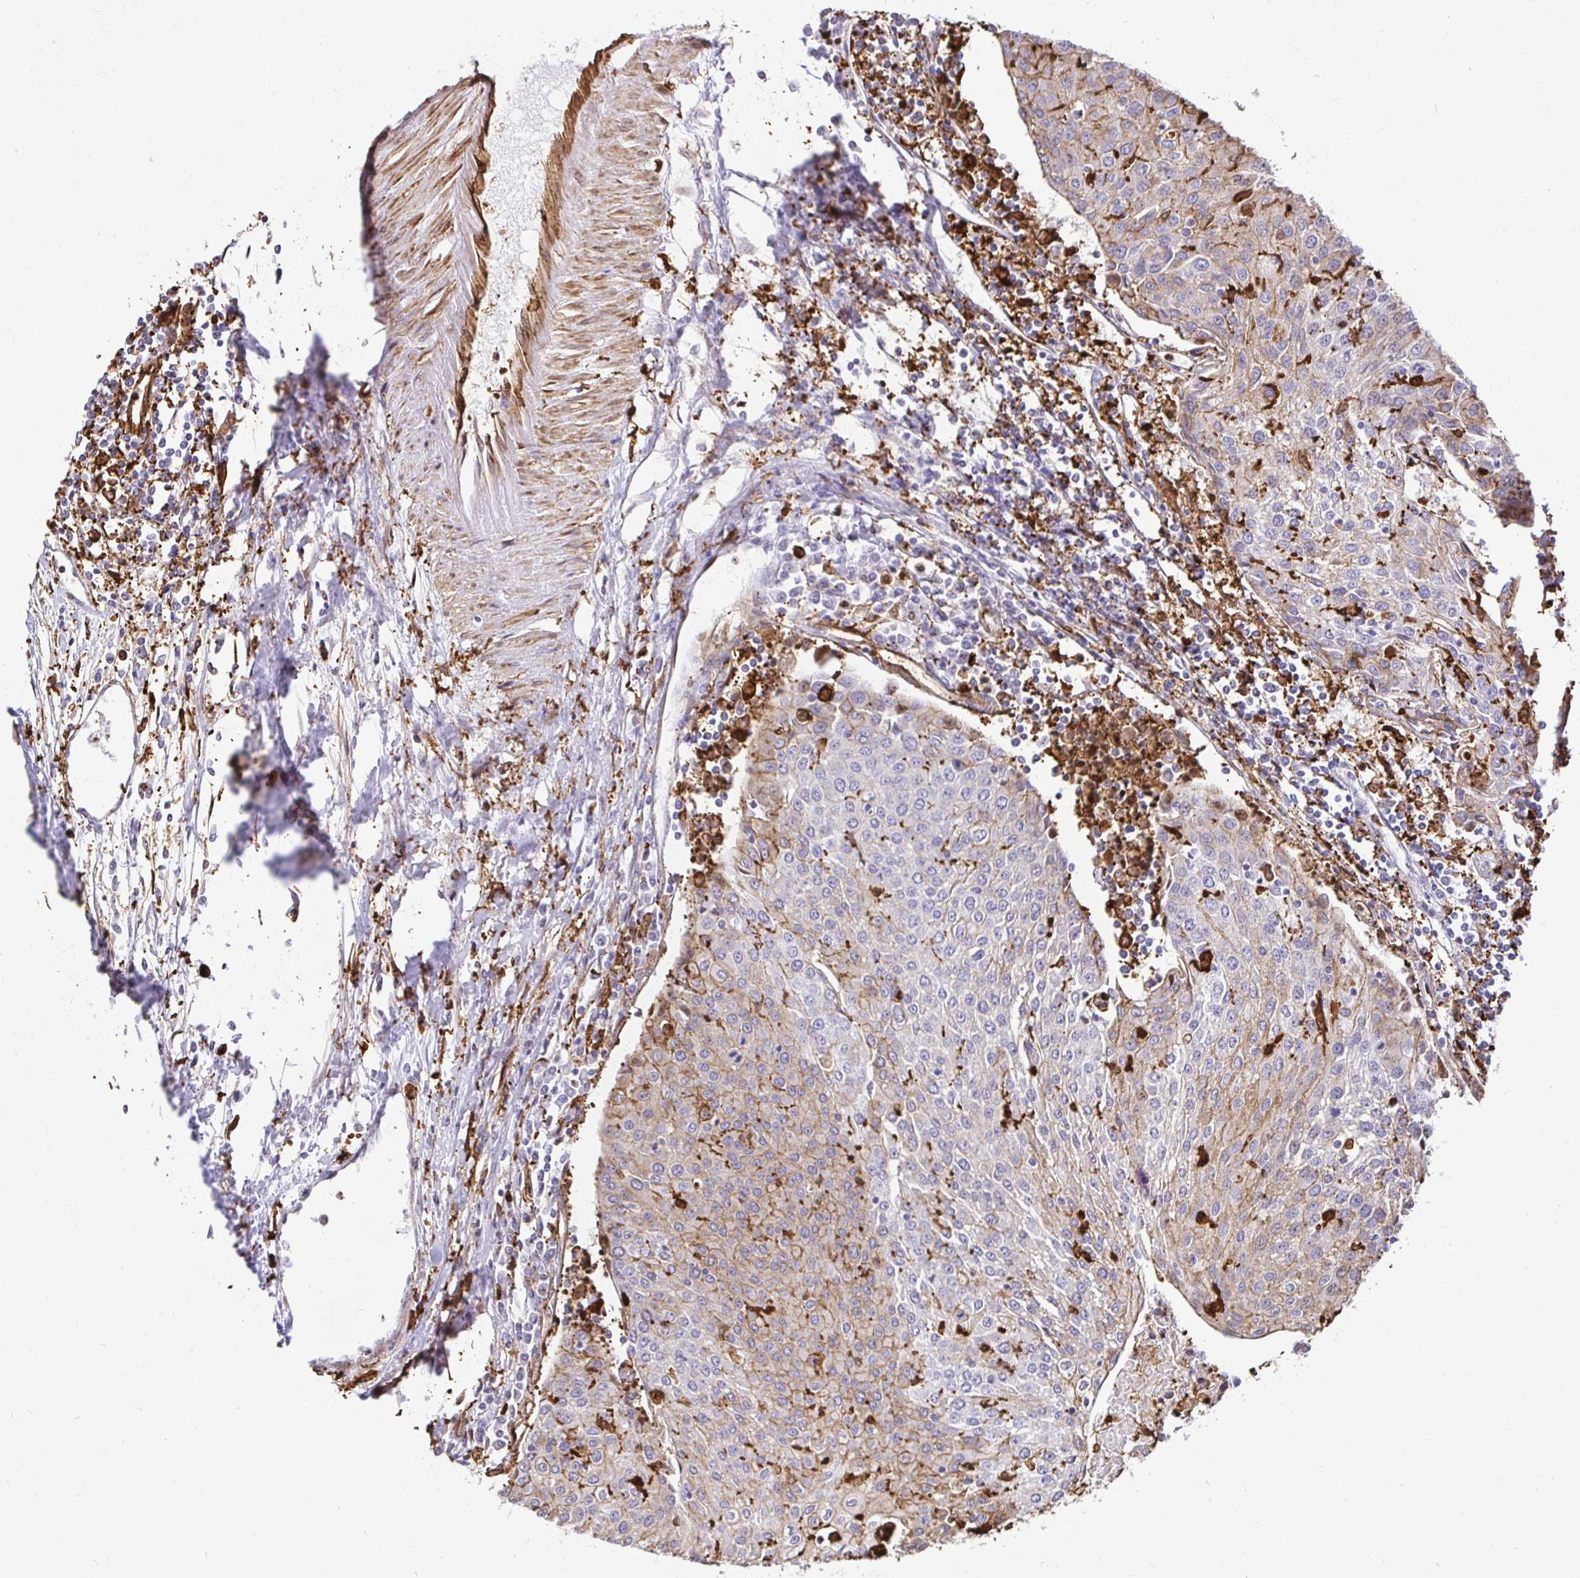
{"staining": {"intensity": "weak", "quantity": "<25%", "location": "cytoplasmic/membranous"}, "tissue": "urothelial cancer", "cell_type": "Tumor cells", "image_type": "cancer", "snomed": [{"axis": "morphology", "description": "Urothelial carcinoma, High grade"}, {"axis": "topography", "description": "Urinary bladder"}], "caption": "Immunohistochemical staining of human high-grade urothelial carcinoma demonstrates no significant positivity in tumor cells.", "gene": "GSN", "patient": {"sex": "female", "age": 85}}